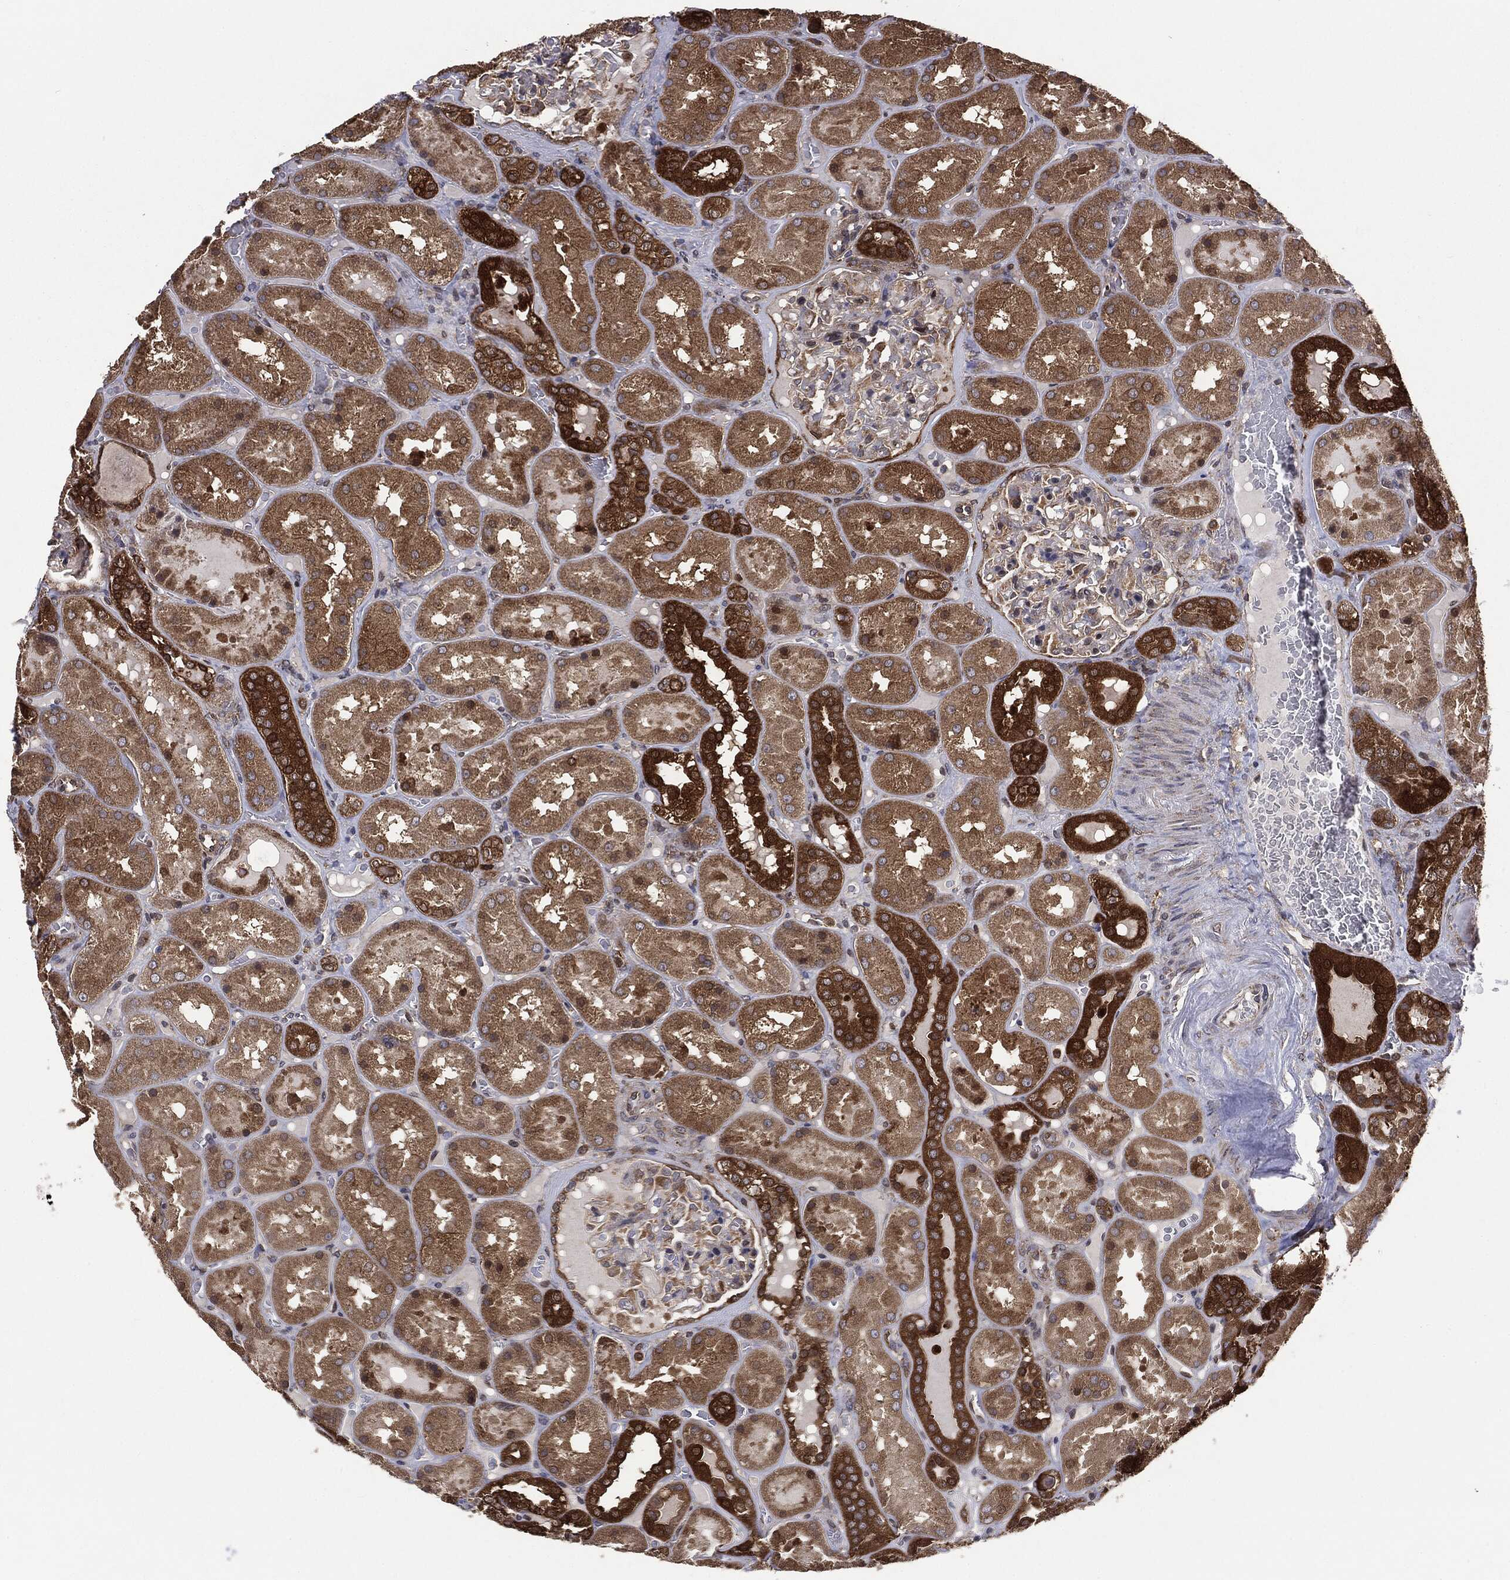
{"staining": {"intensity": "moderate", "quantity": "<25%", "location": "cytoplasmic/membranous"}, "tissue": "kidney", "cell_type": "Cells in glomeruli", "image_type": "normal", "snomed": [{"axis": "morphology", "description": "Normal tissue, NOS"}, {"axis": "topography", "description": "Kidney"}], "caption": "Benign kidney displays moderate cytoplasmic/membranous staining in about <25% of cells in glomeruli The staining was performed using DAB (3,3'-diaminobenzidine), with brown indicating positive protein expression. Nuclei are stained blue with hematoxylin..", "gene": "NME1", "patient": {"sex": "male", "age": 73}}